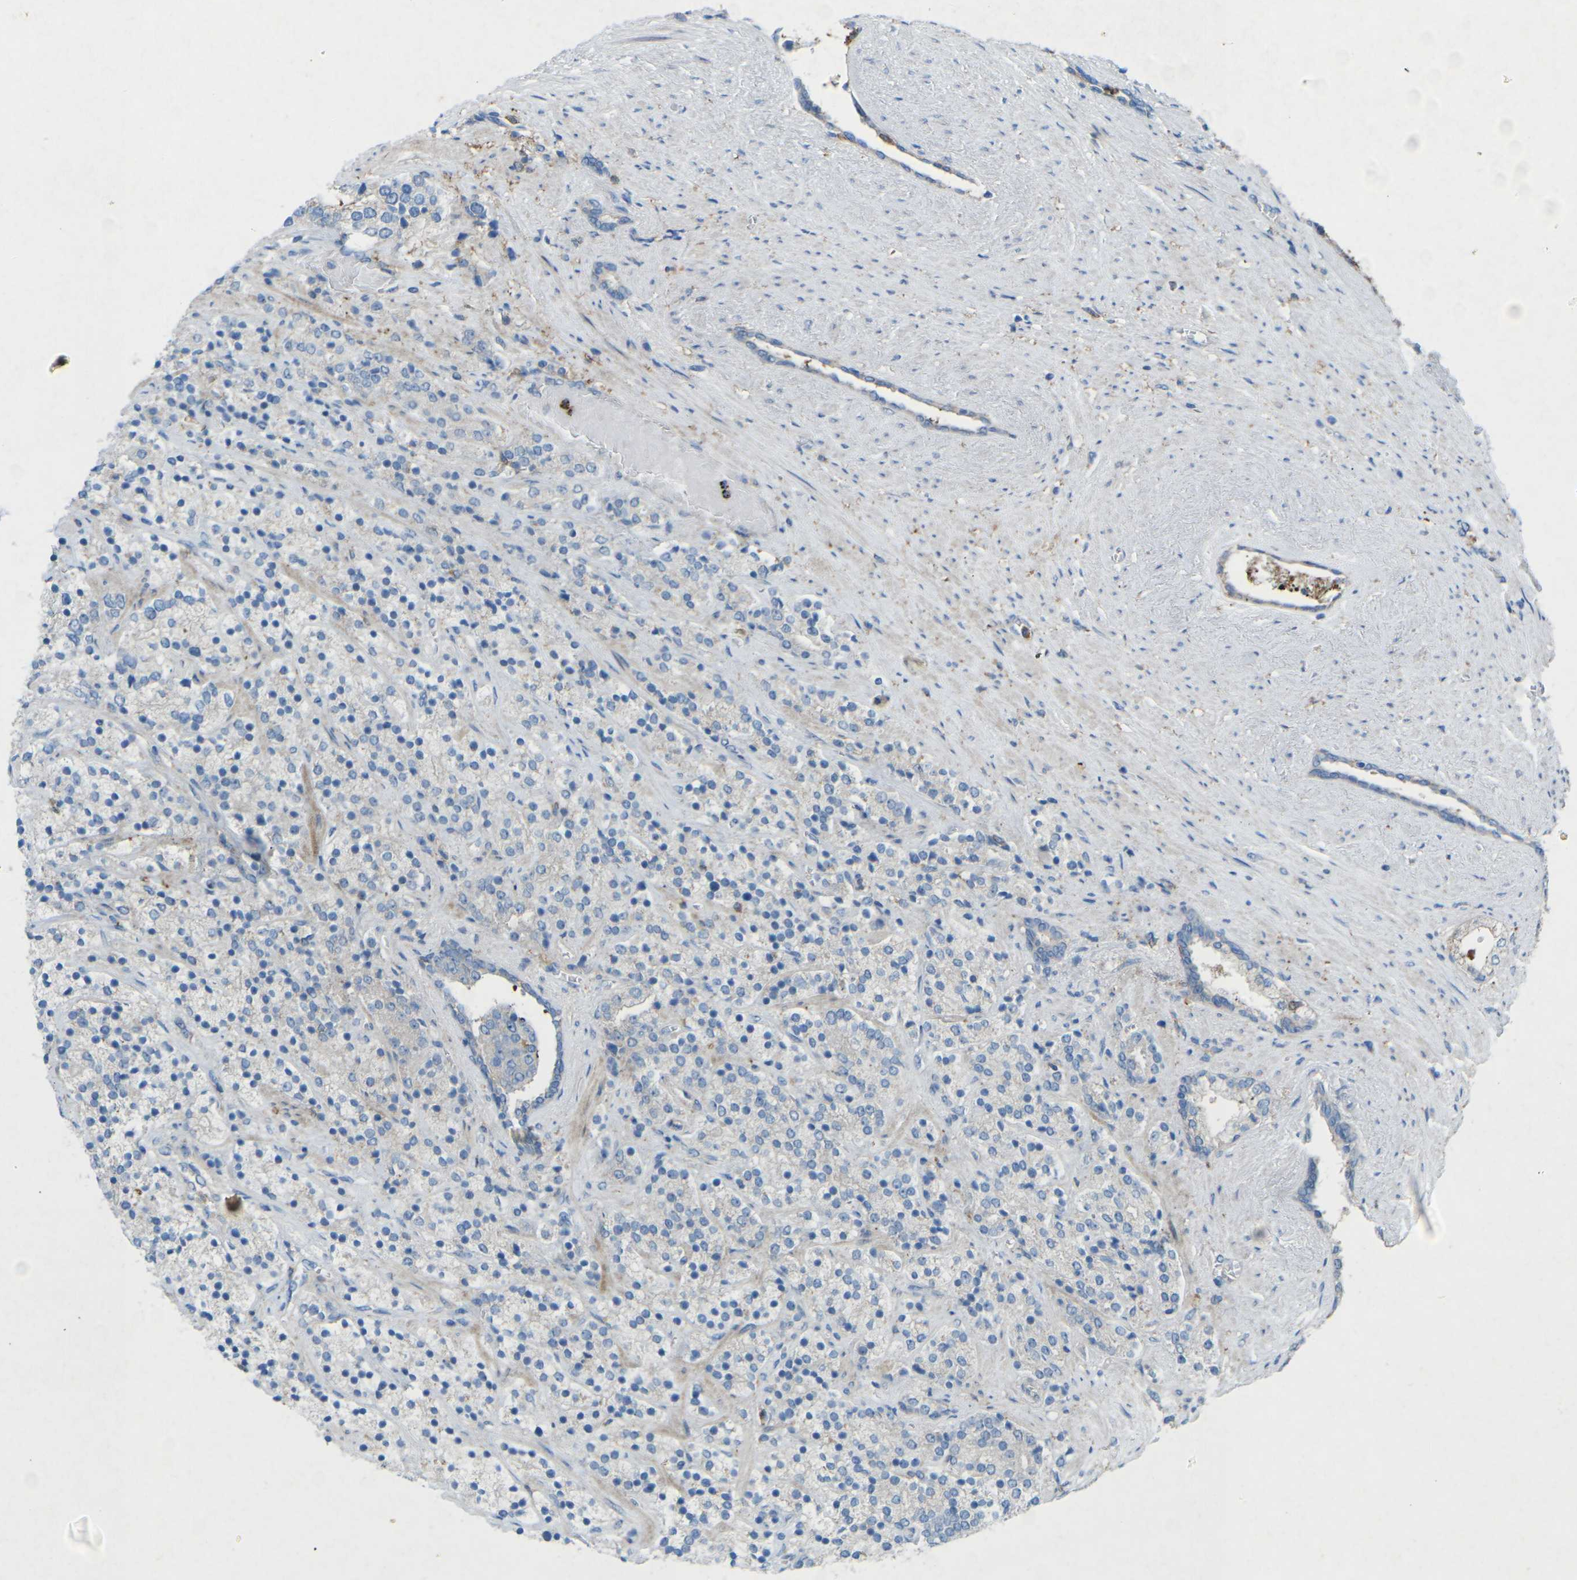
{"staining": {"intensity": "negative", "quantity": "none", "location": "none"}, "tissue": "prostate cancer", "cell_type": "Tumor cells", "image_type": "cancer", "snomed": [{"axis": "morphology", "description": "Adenocarcinoma, High grade"}, {"axis": "topography", "description": "Prostate"}], "caption": "The IHC histopathology image has no significant expression in tumor cells of prostate cancer (adenocarcinoma (high-grade)) tissue.", "gene": "STK11", "patient": {"sex": "male", "age": 71}}